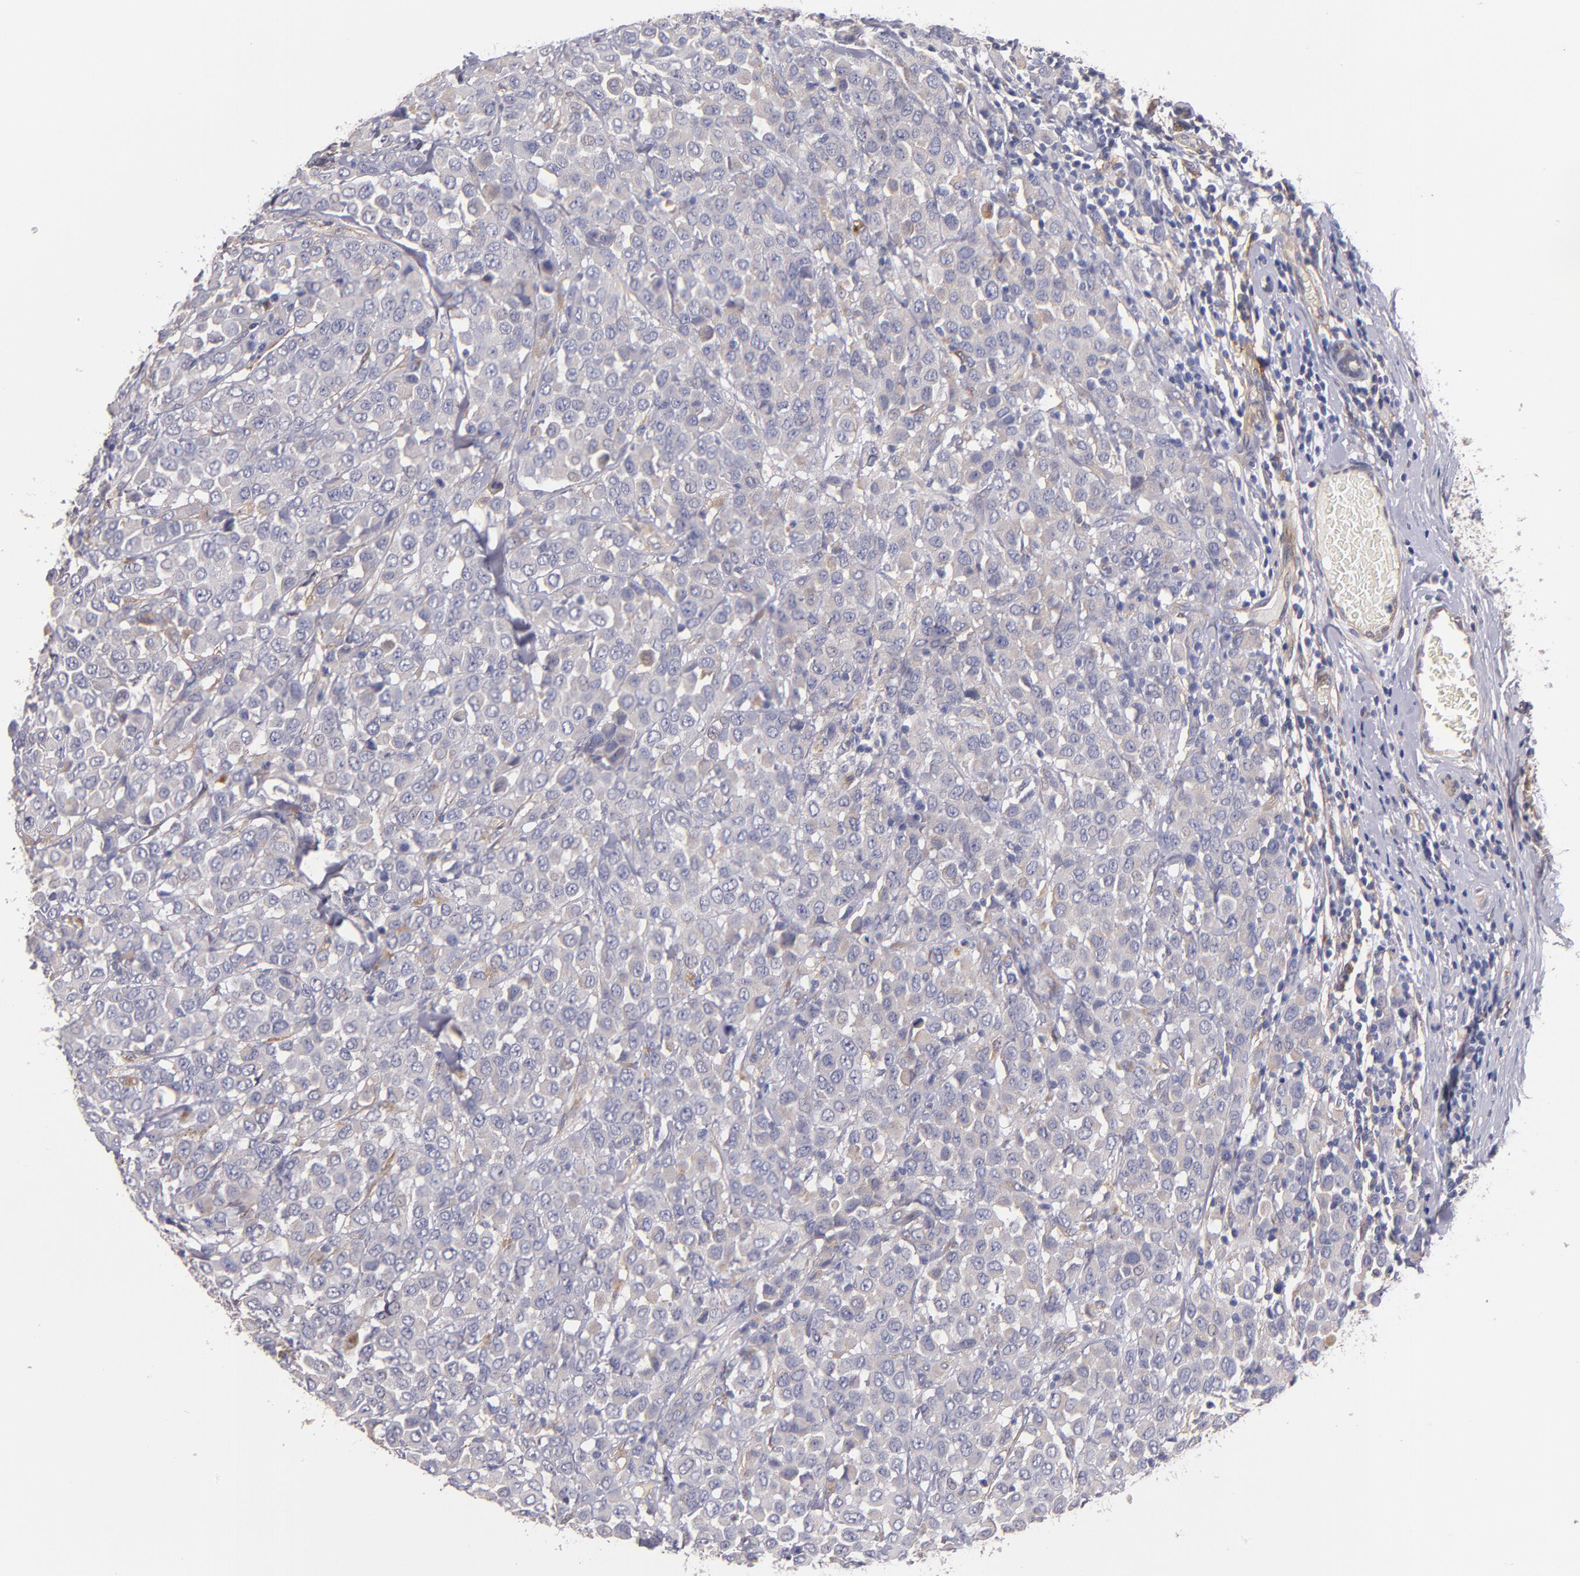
{"staining": {"intensity": "weak", "quantity": "<25%", "location": "cytoplasmic/membranous"}, "tissue": "breast cancer", "cell_type": "Tumor cells", "image_type": "cancer", "snomed": [{"axis": "morphology", "description": "Duct carcinoma"}, {"axis": "topography", "description": "Breast"}], "caption": "Tumor cells show no significant protein expression in breast cancer. (Immunohistochemistry (ihc), brightfield microscopy, high magnification).", "gene": "PLSCR4", "patient": {"sex": "female", "age": 61}}